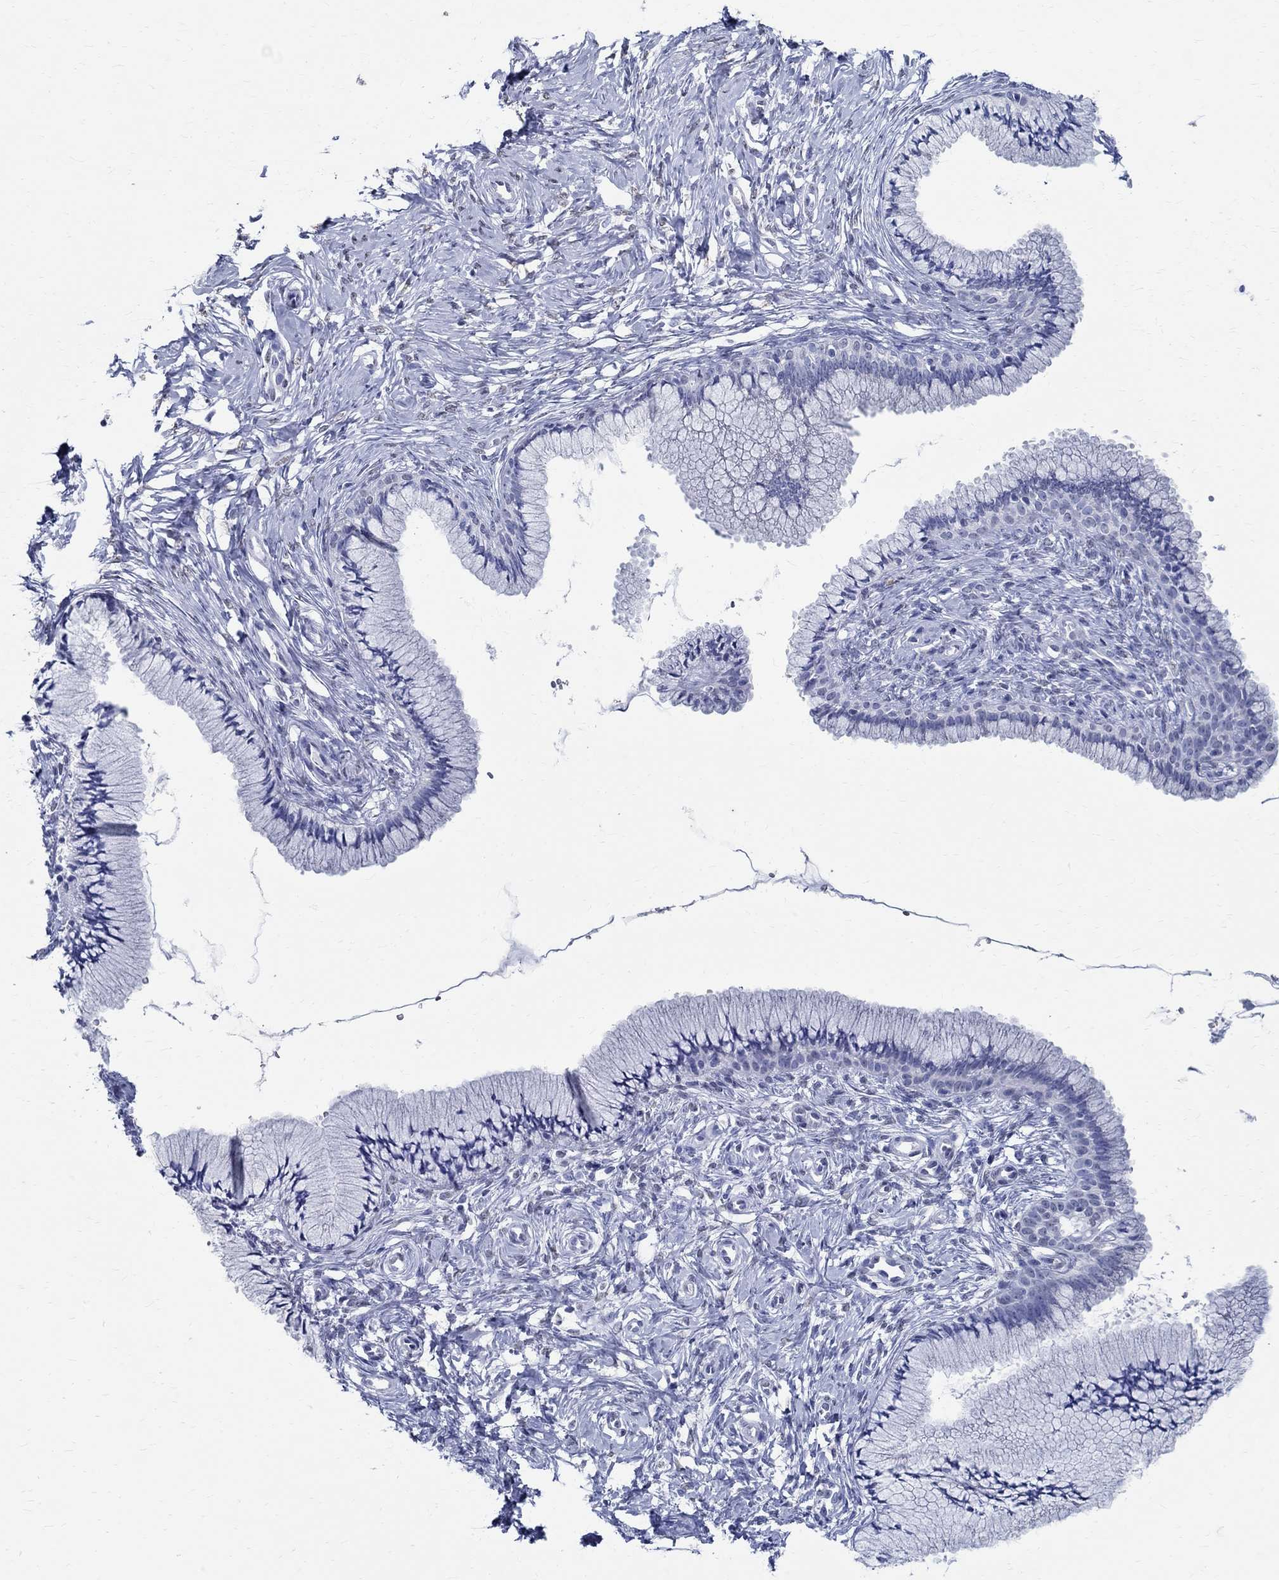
{"staining": {"intensity": "negative", "quantity": "none", "location": "none"}, "tissue": "cervix", "cell_type": "Glandular cells", "image_type": "normal", "snomed": [{"axis": "morphology", "description": "Normal tissue, NOS"}, {"axis": "topography", "description": "Cervix"}], "caption": "The image demonstrates no staining of glandular cells in benign cervix. The staining was performed using DAB to visualize the protein expression in brown, while the nuclei were stained in blue with hematoxylin (Magnification: 20x).", "gene": "TSPAN16", "patient": {"sex": "female", "age": 37}}